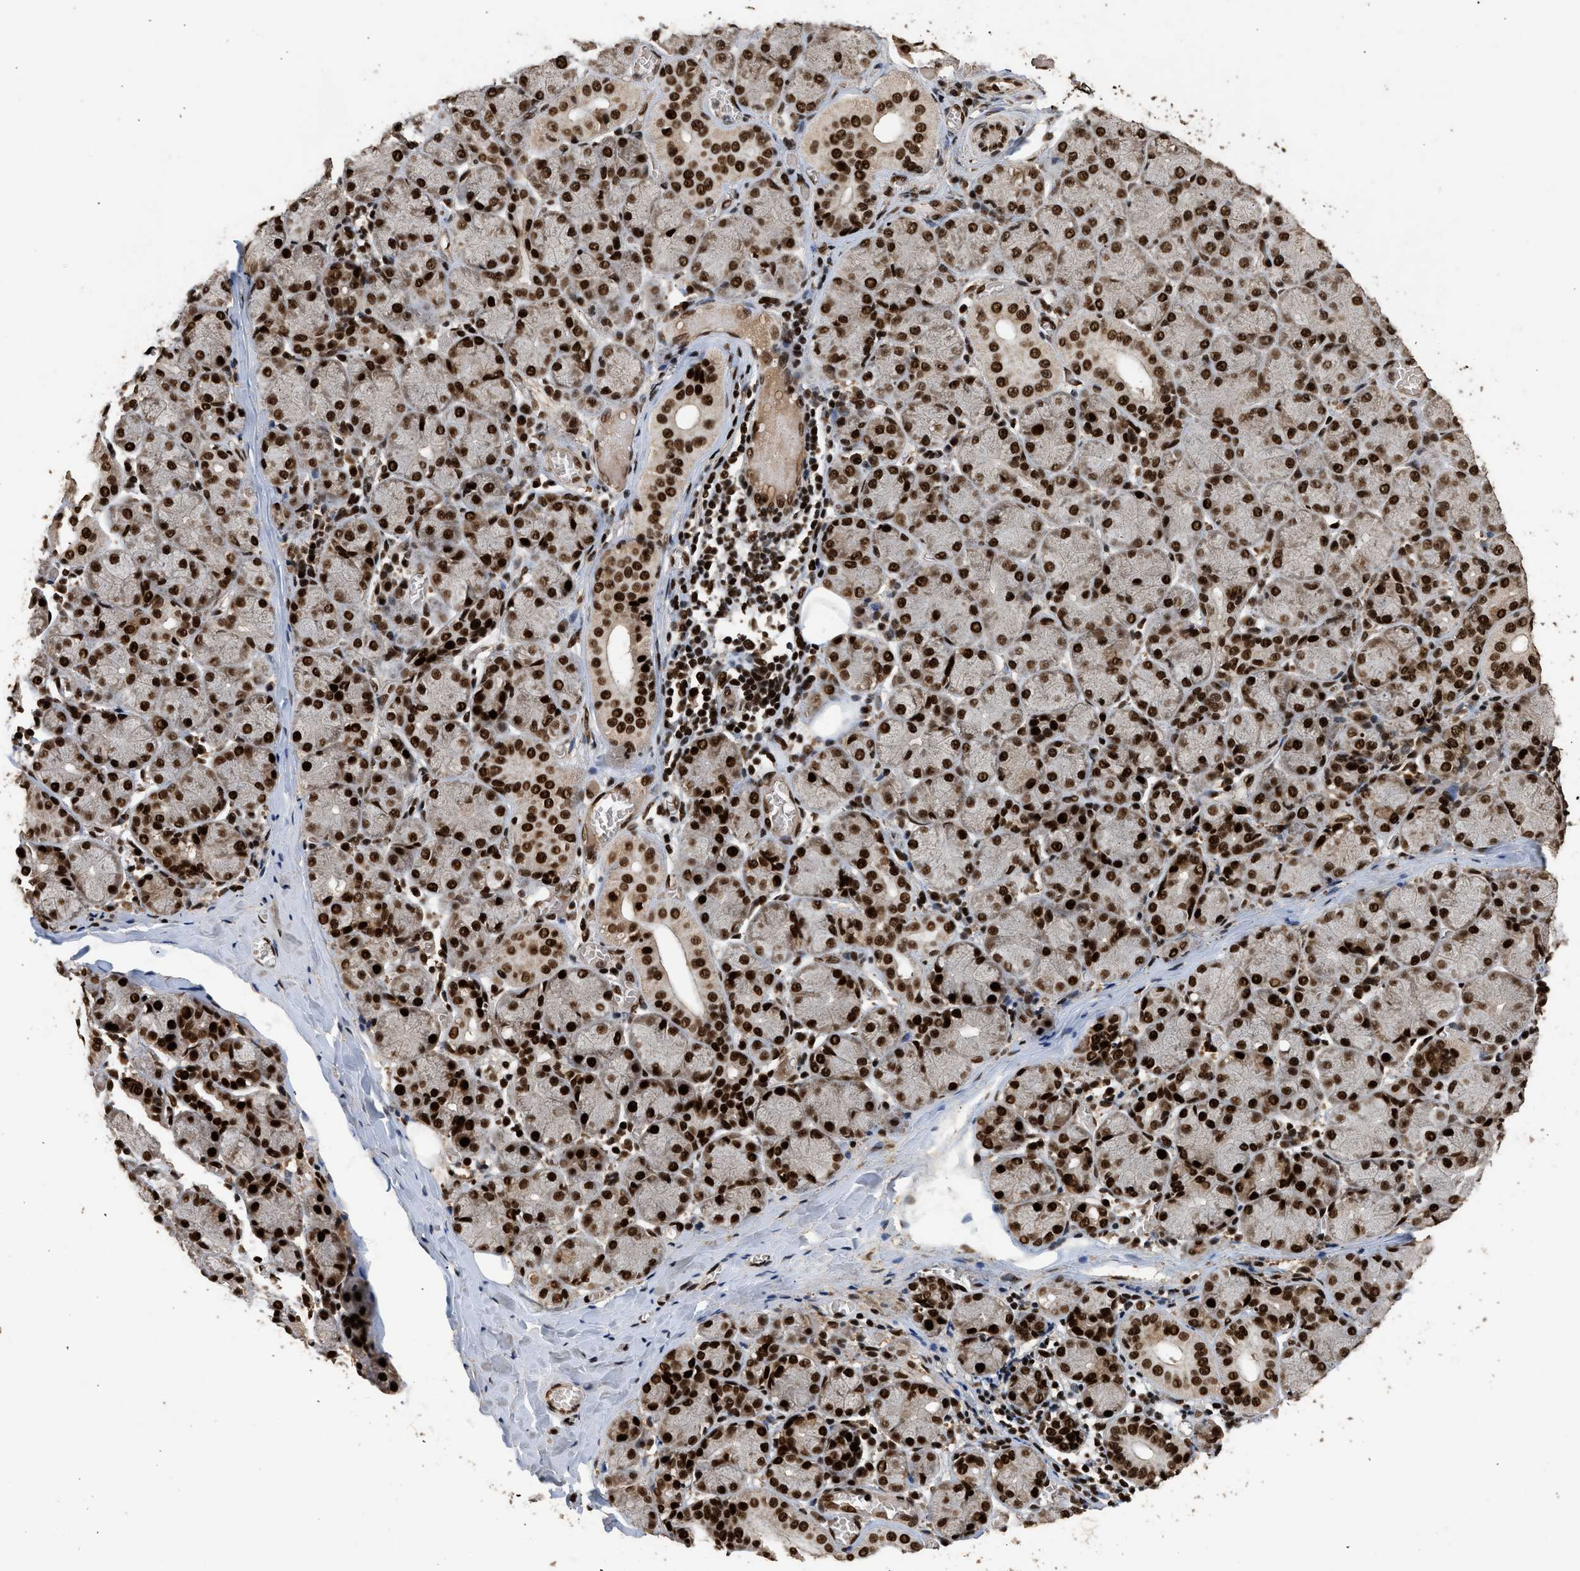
{"staining": {"intensity": "strong", "quantity": ">75%", "location": "nuclear"}, "tissue": "salivary gland", "cell_type": "Glandular cells", "image_type": "normal", "snomed": [{"axis": "morphology", "description": "Normal tissue, NOS"}, {"axis": "topography", "description": "Salivary gland"}], "caption": "Immunohistochemistry photomicrograph of unremarkable salivary gland: human salivary gland stained using IHC demonstrates high levels of strong protein expression localized specifically in the nuclear of glandular cells, appearing as a nuclear brown color.", "gene": "PPP4R3B", "patient": {"sex": "female", "age": 24}}